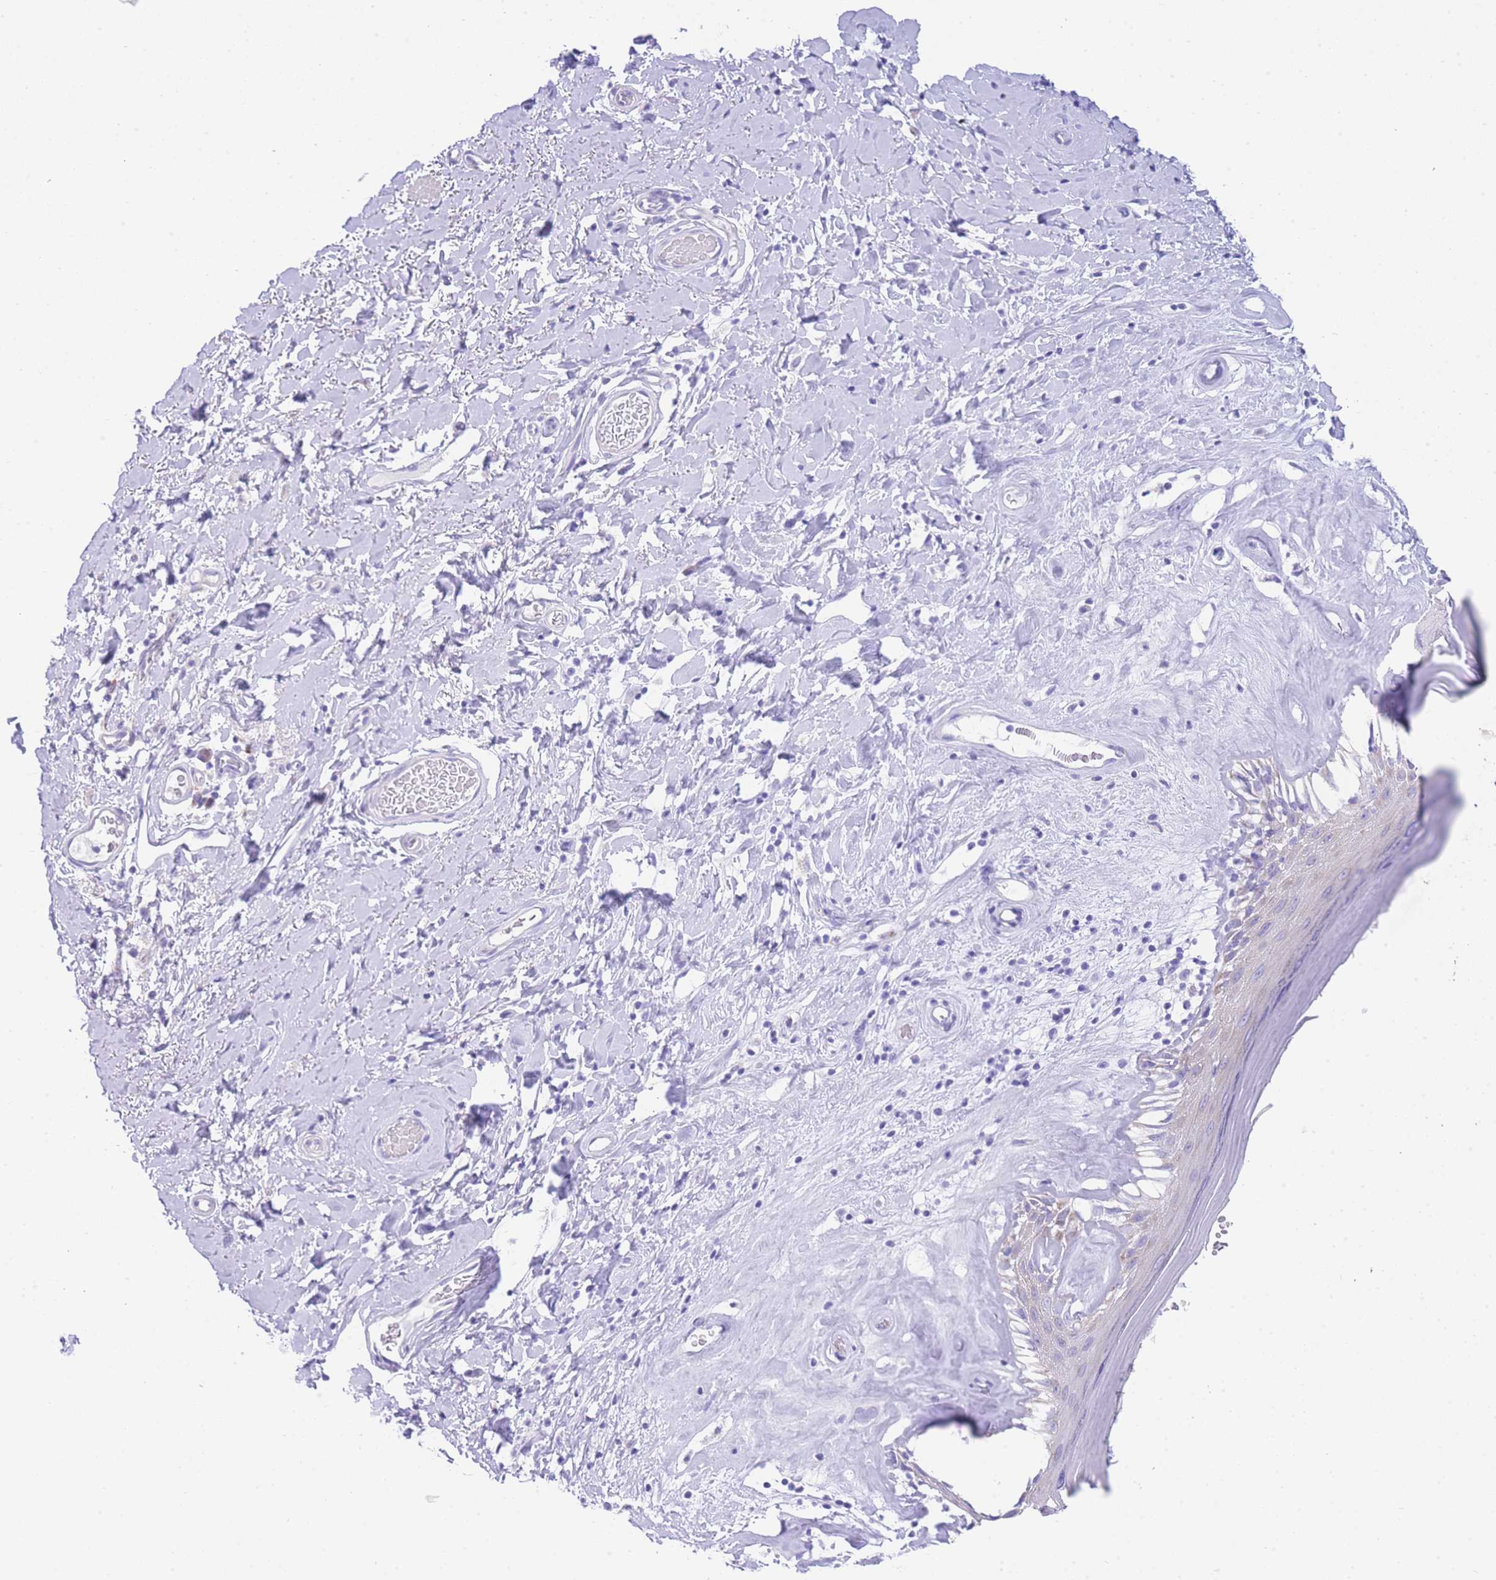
{"staining": {"intensity": "moderate", "quantity": "25%-75%", "location": "cytoplasmic/membranous"}, "tissue": "skin", "cell_type": "Epidermal cells", "image_type": "normal", "snomed": [{"axis": "morphology", "description": "Normal tissue, NOS"}, {"axis": "morphology", "description": "Inflammation, NOS"}, {"axis": "topography", "description": "Vulva"}], "caption": "Immunohistochemistry (IHC) (DAB (3,3'-diaminobenzidine)) staining of benign human skin demonstrates moderate cytoplasmic/membranous protein positivity in about 25%-75% of epidermal cells. (Brightfield microscopy of DAB IHC at high magnification).", "gene": "ACSM4", "patient": {"sex": "female", "age": 86}}